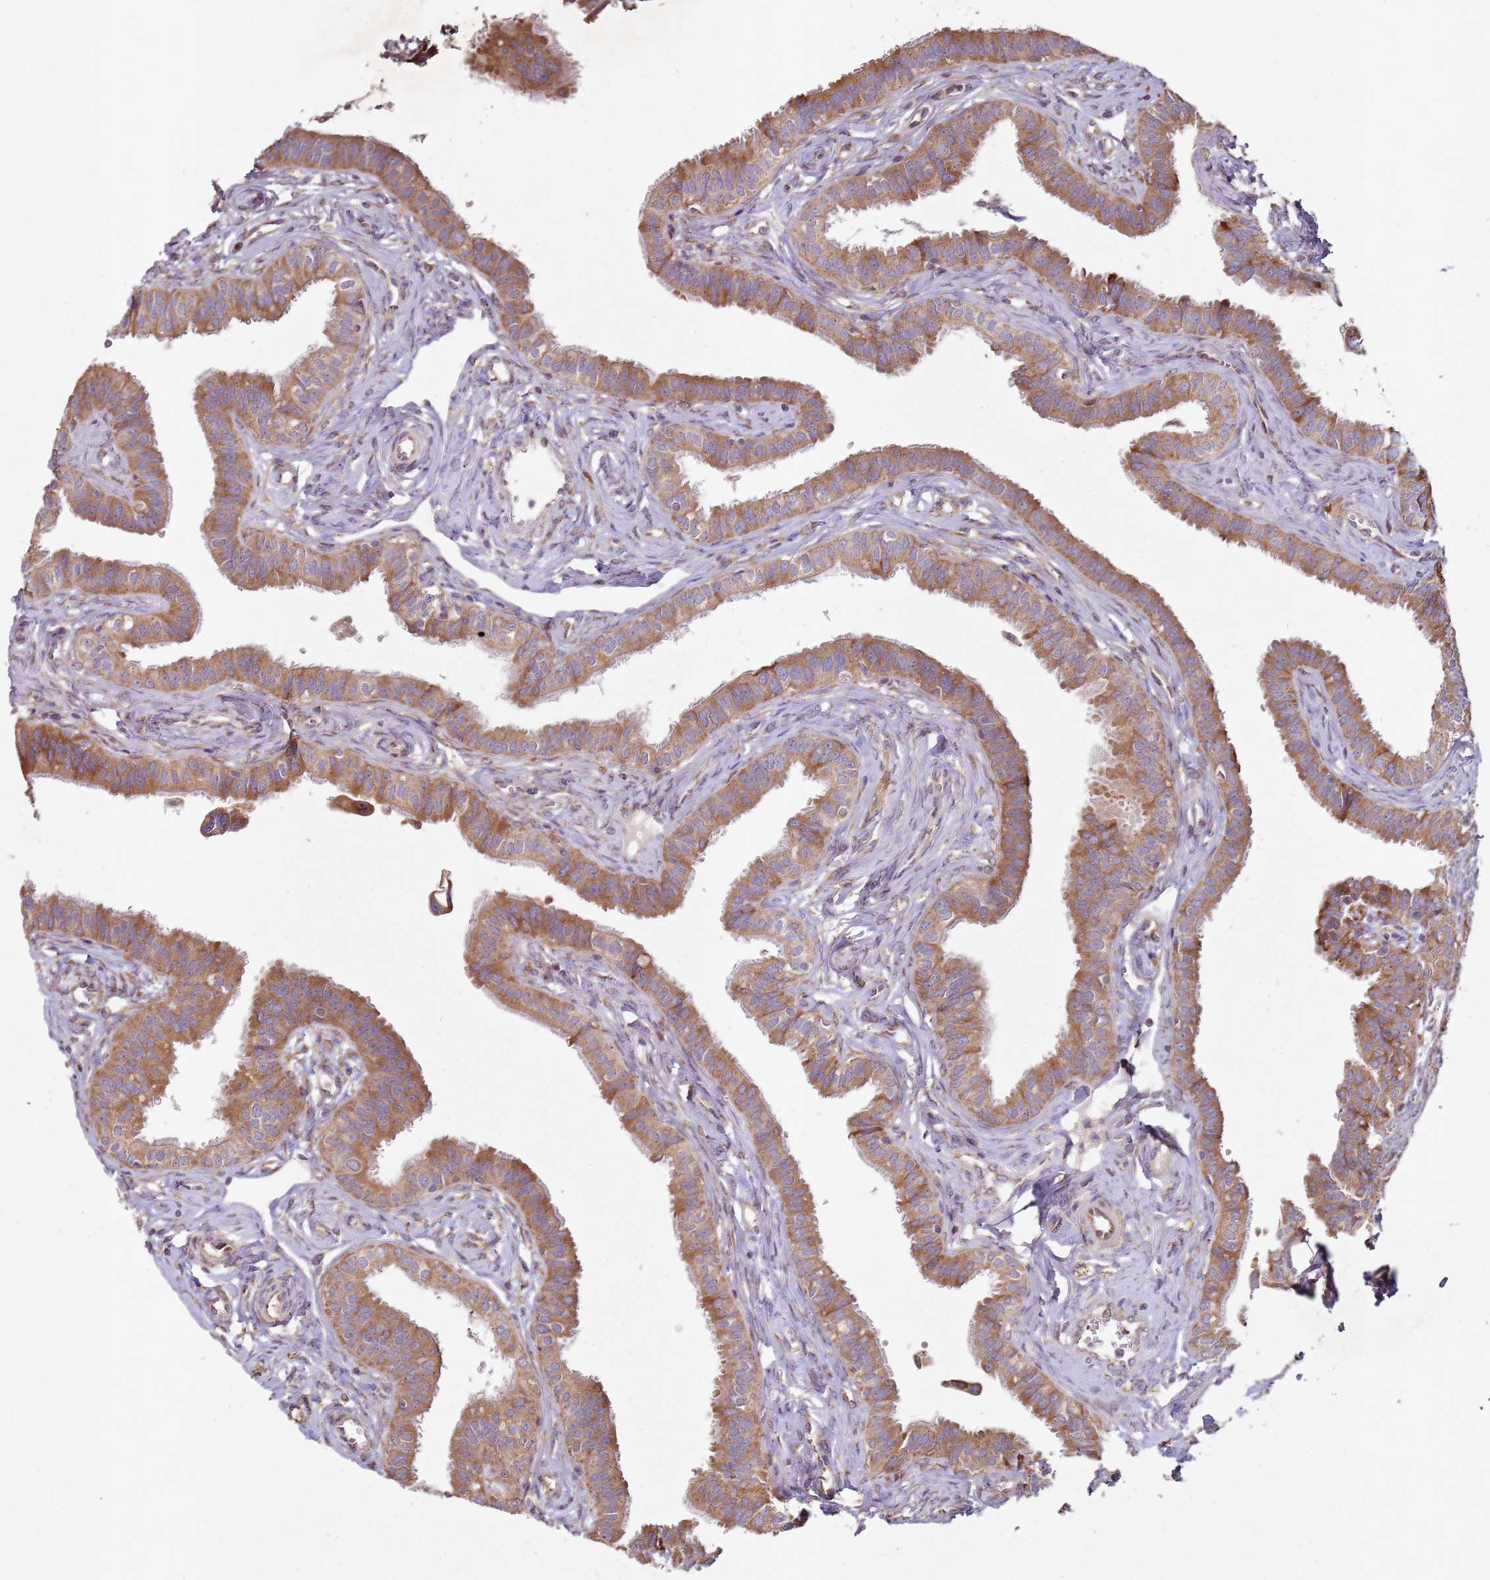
{"staining": {"intensity": "moderate", "quantity": ">75%", "location": "cytoplasmic/membranous"}, "tissue": "fallopian tube", "cell_type": "Glandular cells", "image_type": "normal", "snomed": [{"axis": "morphology", "description": "Normal tissue, NOS"}, {"axis": "morphology", "description": "Carcinoma, NOS"}, {"axis": "topography", "description": "Fallopian tube"}, {"axis": "topography", "description": "Ovary"}], "caption": "Protein analysis of unremarkable fallopian tube reveals moderate cytoplasmic/membranous positivity in about >75% of glandular cells.", "gene": "ARFRP1", "patient": {"sex": "female", "age": 59}}